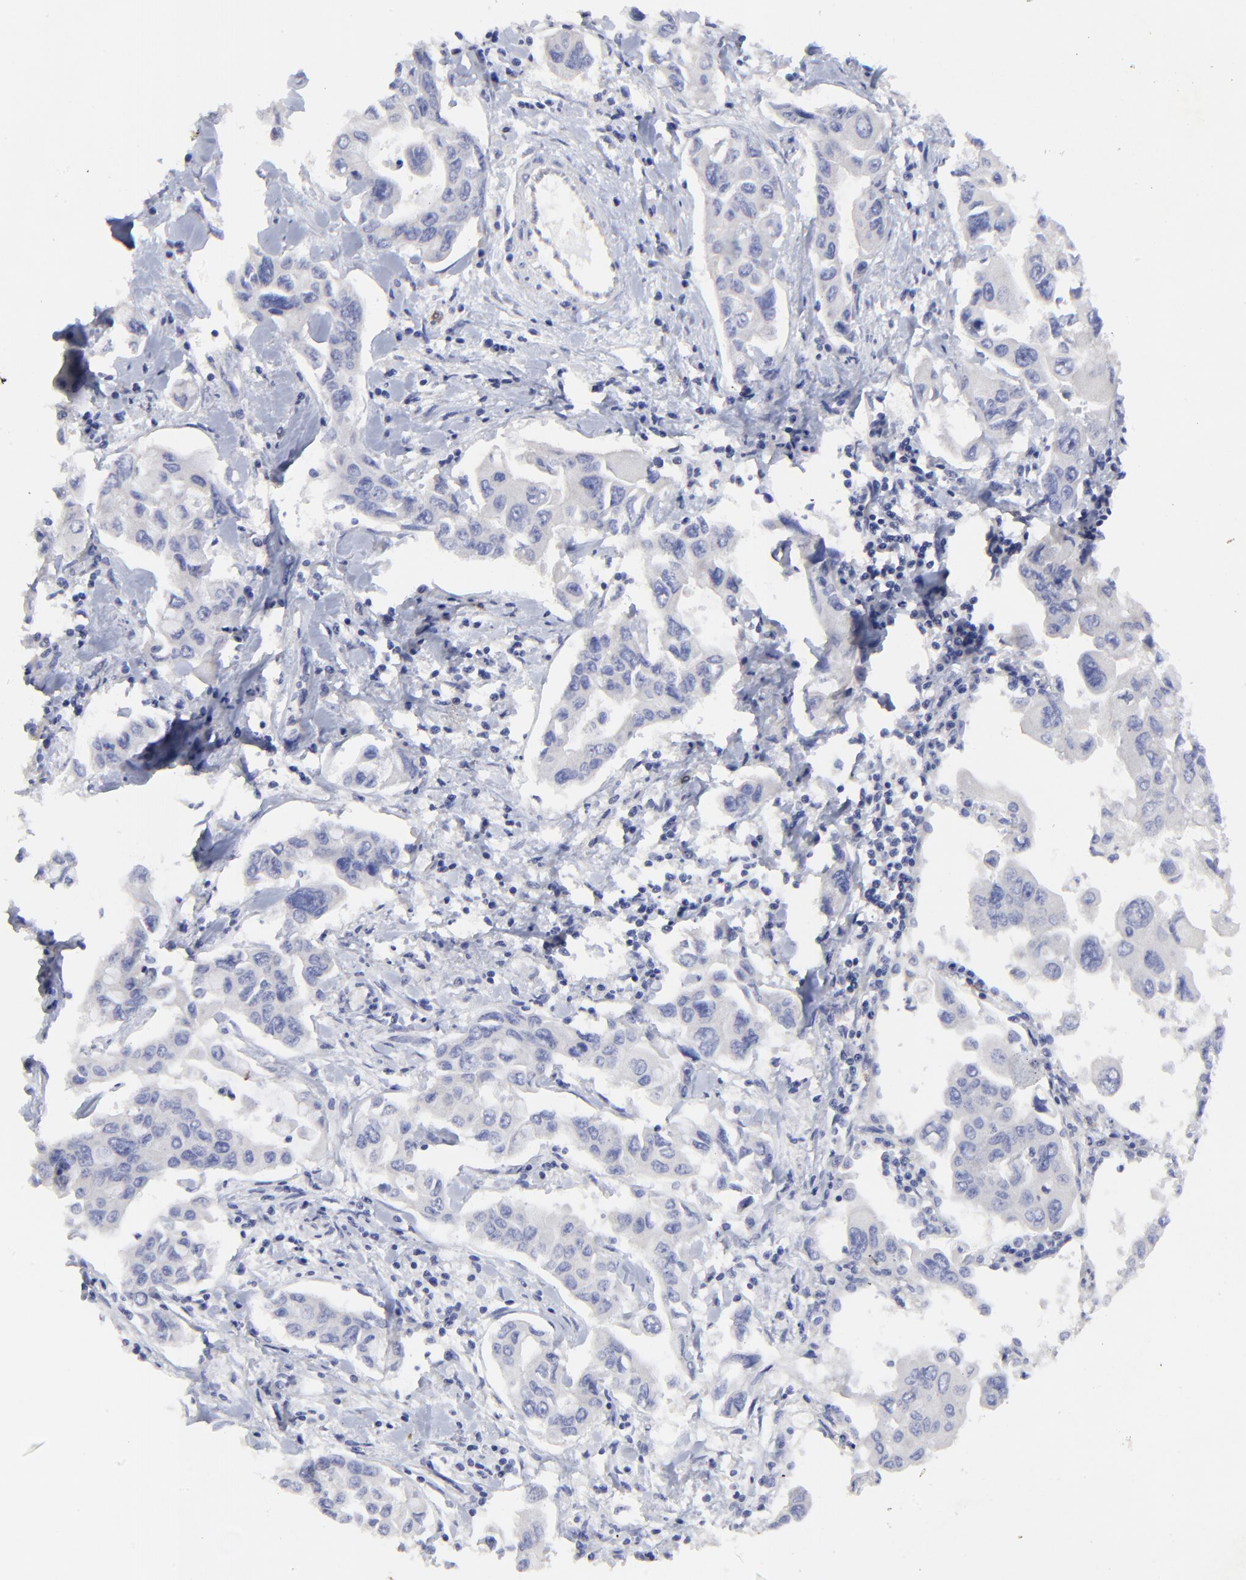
{"staining": {"intensity": "negative", "quantity": "none", "location": "none"}, "tissue": "lung cancer", "cell_type": "Tumor cells", "image_type": "cancer", "snomed": [{"axis": "morphology", "description": "Adenocarcinoma, NOS"}, {"axis": "topography", "description": "Lymph node"}, {"axis": "topography", "description": "Lung"}], "caption": "Immunohistochemical staining of lung cancer reveals no significant staining in tumor cells. (Brightfield microscopy of DAB (3,3'-diaminobenzidine) IHC at high magnification).", "gene": "SULF2", "patient": {"sex": "male", "age": 64}}